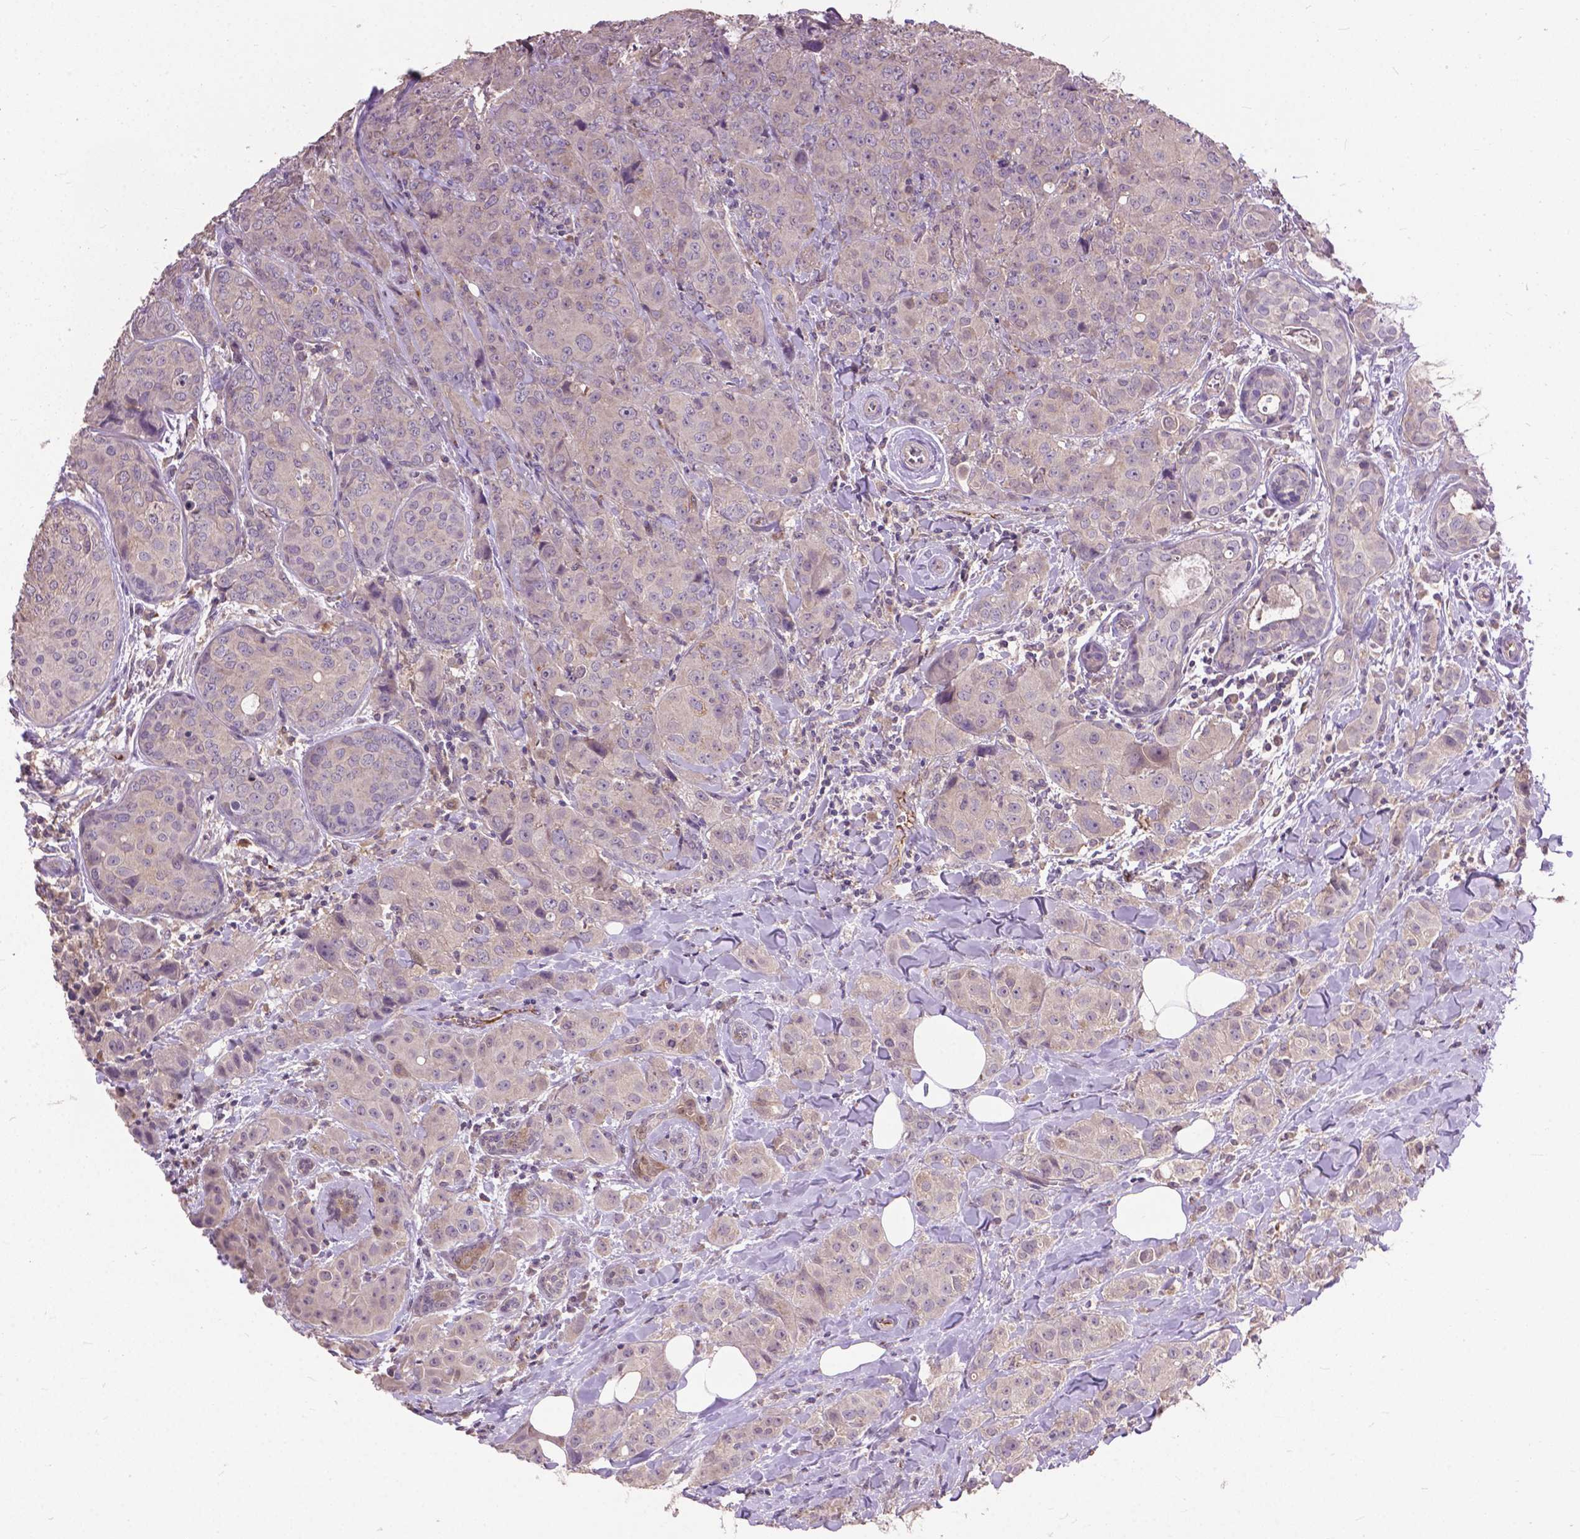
{"staining": {"intensity": "negative", "quantity": "none", "location": "none"}, "tissue": "breast cancer", "cell_type": "Tumor cells", "image_type": "cancer", "snomed": [{"axis": "morphology", "description": "Duct carcinoma"}, {"axis": "topography", "description": "Breast"}], "caption": "Image shows no protein staining in tumor cells of breast cancer tissue.", "gene": "ZNF337", "patient": {"sex": "female", "age": 43}}